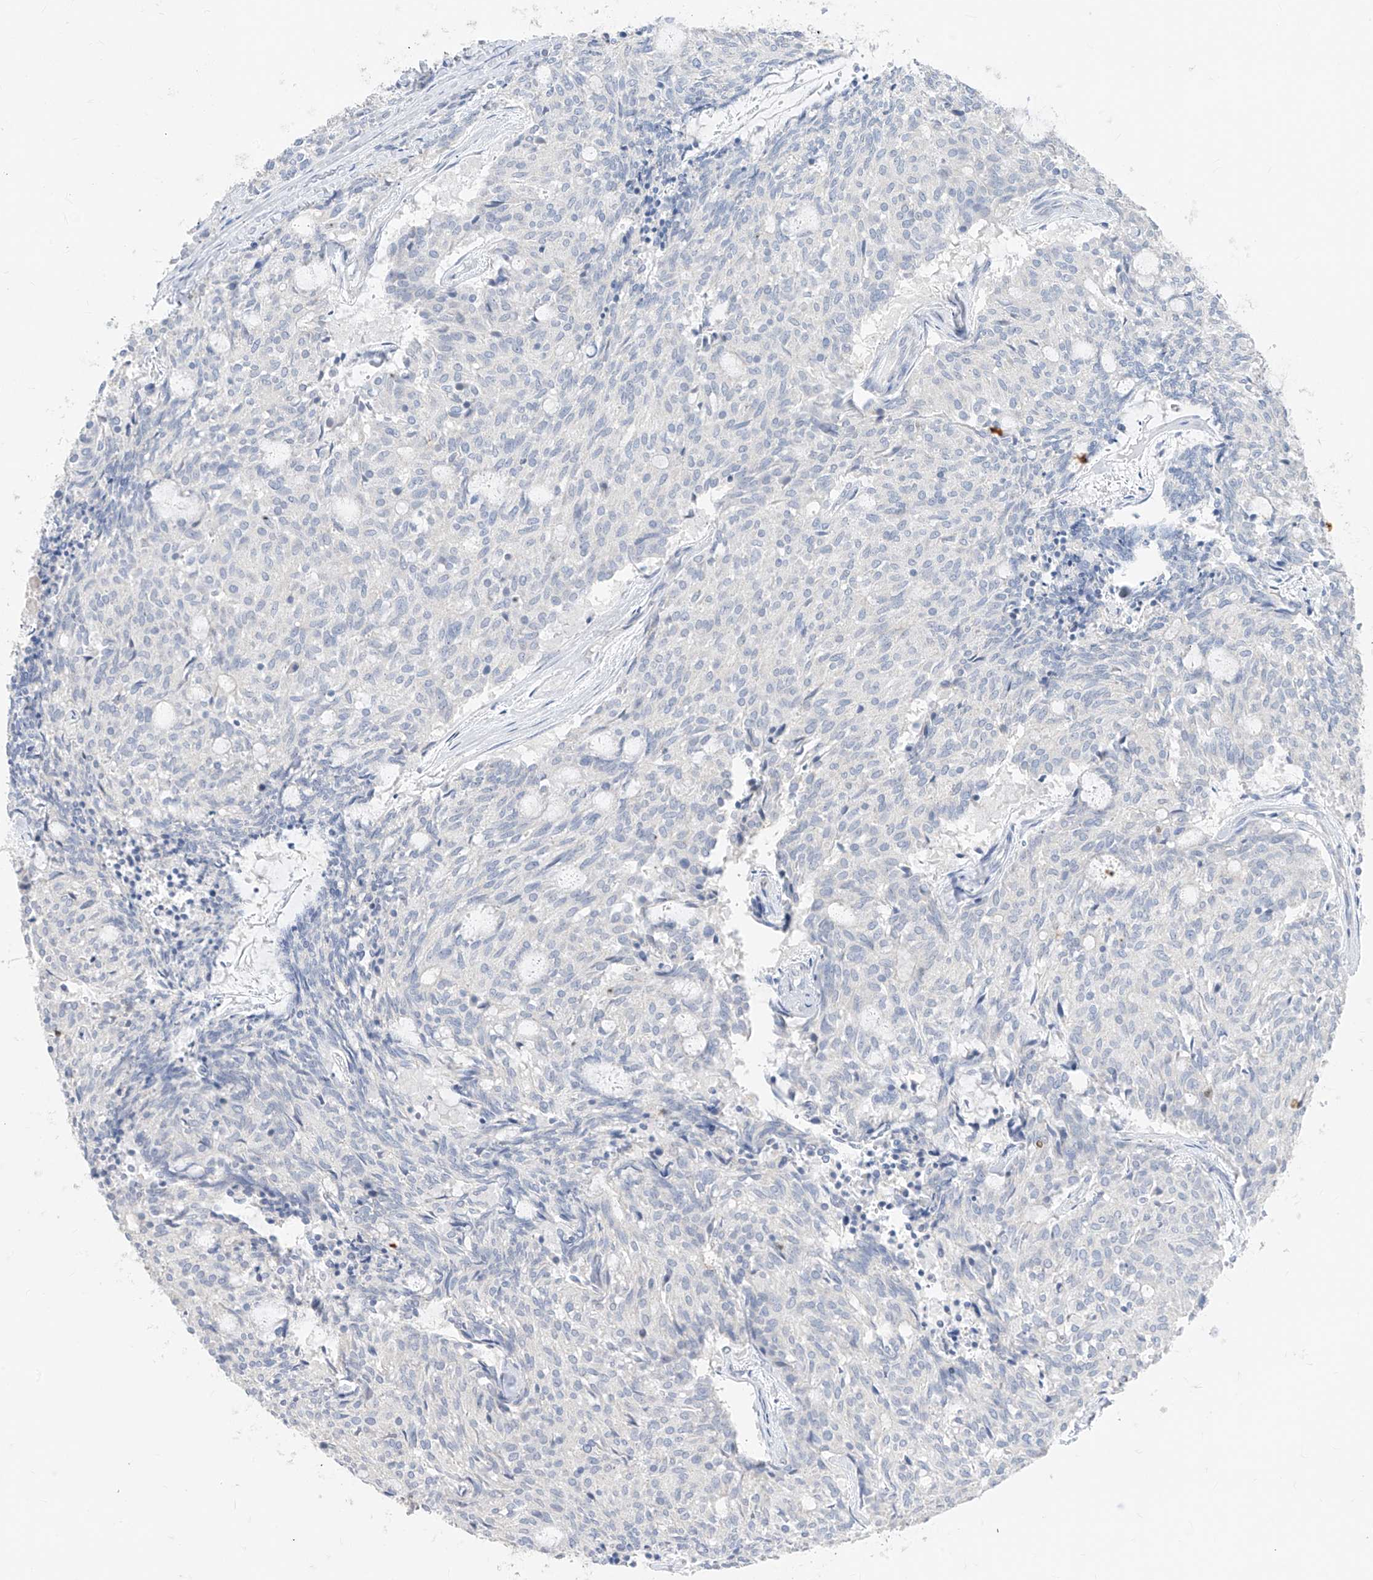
{"staining": {"intensity": "negative", "quantity": "none", "location": "none"}, "tissue": "carcinoid", "cell_type": "Tumor cells", "image_type": "cancer", "snomed": [{"axis": "morphology", "description": "Carcinoid, malignant, NOS"}, {"axis": "topography", "description": "Pancreas"}], "caption": "Immunohistochemistry (IHC) micrograph of neoplastic tissue: carcinoid stained with DAB (3,3'-diaminobenzidine) displays no significant protein positivity in tumor cells.", "gene": "TBX21", "patient": {"sex": "female", "age": 54}}